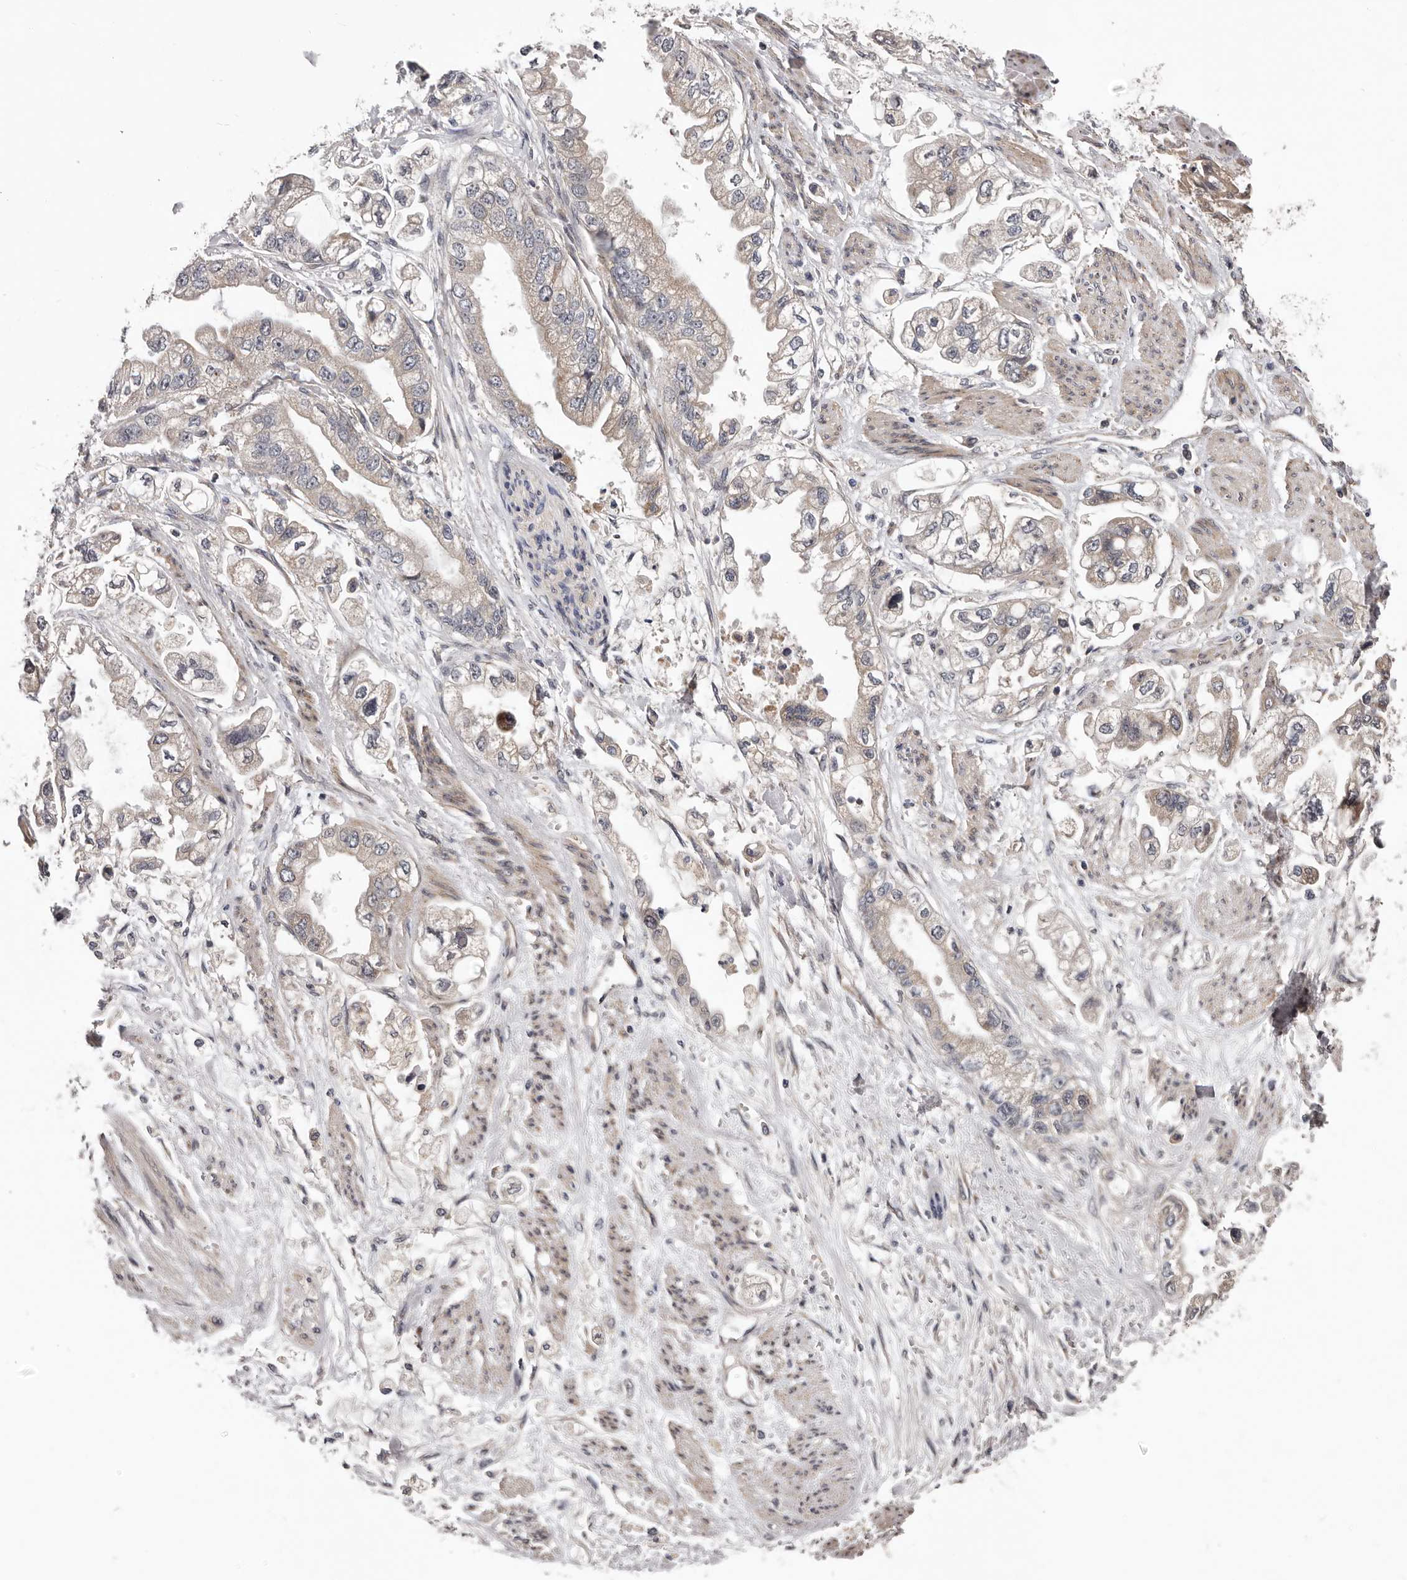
{"staining": {"intensity": "moderate", "quantity": "25%-75%", "location": "cytoplasmic/membranous"}, "tissue": "stomach cancer", "cell_type": "Tumor cells", "image_type": "cancer", "snomed": [{"axis": "morphology", "description": "Adenocarcinoma, NOS"}, {"axis": "topography", "description": "Stomach"}], "caption": "Moderate cytoplasmic/membranous positivity for a protein is seen in about 25%-75% of tumor cells of stomach cancer (adenocarcinoma) using IHC.", "gene": "VPS37A", "patient": {"sex": "male", "age": 62}}